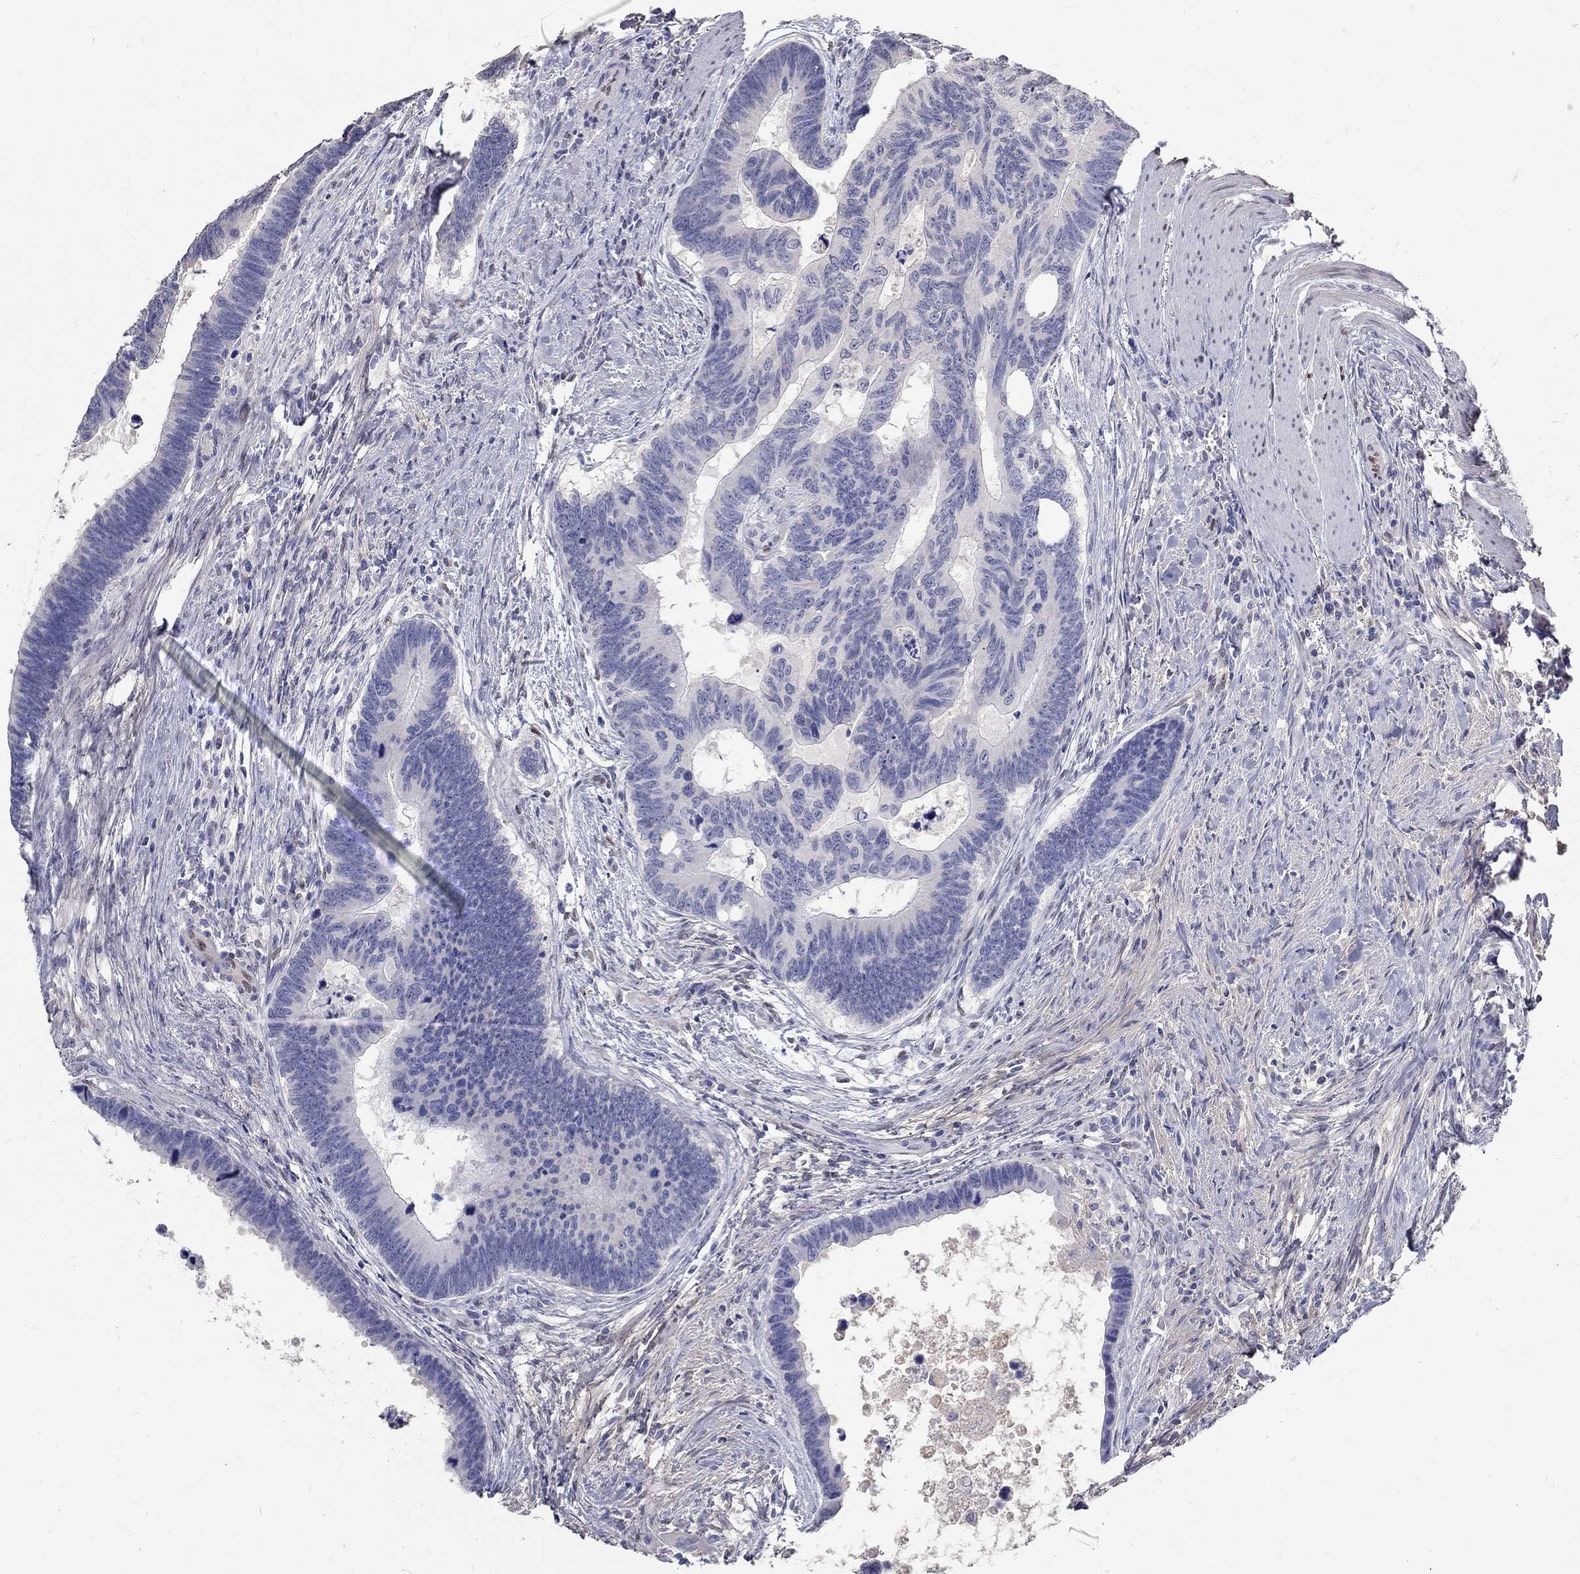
{"staining": {"intensity": "negative", "quantity": "none", "location": "none"}, "tissue": "colorectal cancer", "cell_type": "Tumor cells", "image_type": "cancer", "snomed": [{"axis": "morphology", "description": "Adenocarcinoma, NOS"}, {"axis": "topography", "description": "Colon"}], "caption": "Histopathology image shows no protein expression in tumor cells of colorectal adenocarcinoma tissue. The staining is performed using DAB brown chromogen with nuclei counter-stained in using hematoxylin.", "gene": "FGF2", "patient": {"sex": "female", "age": 77}}